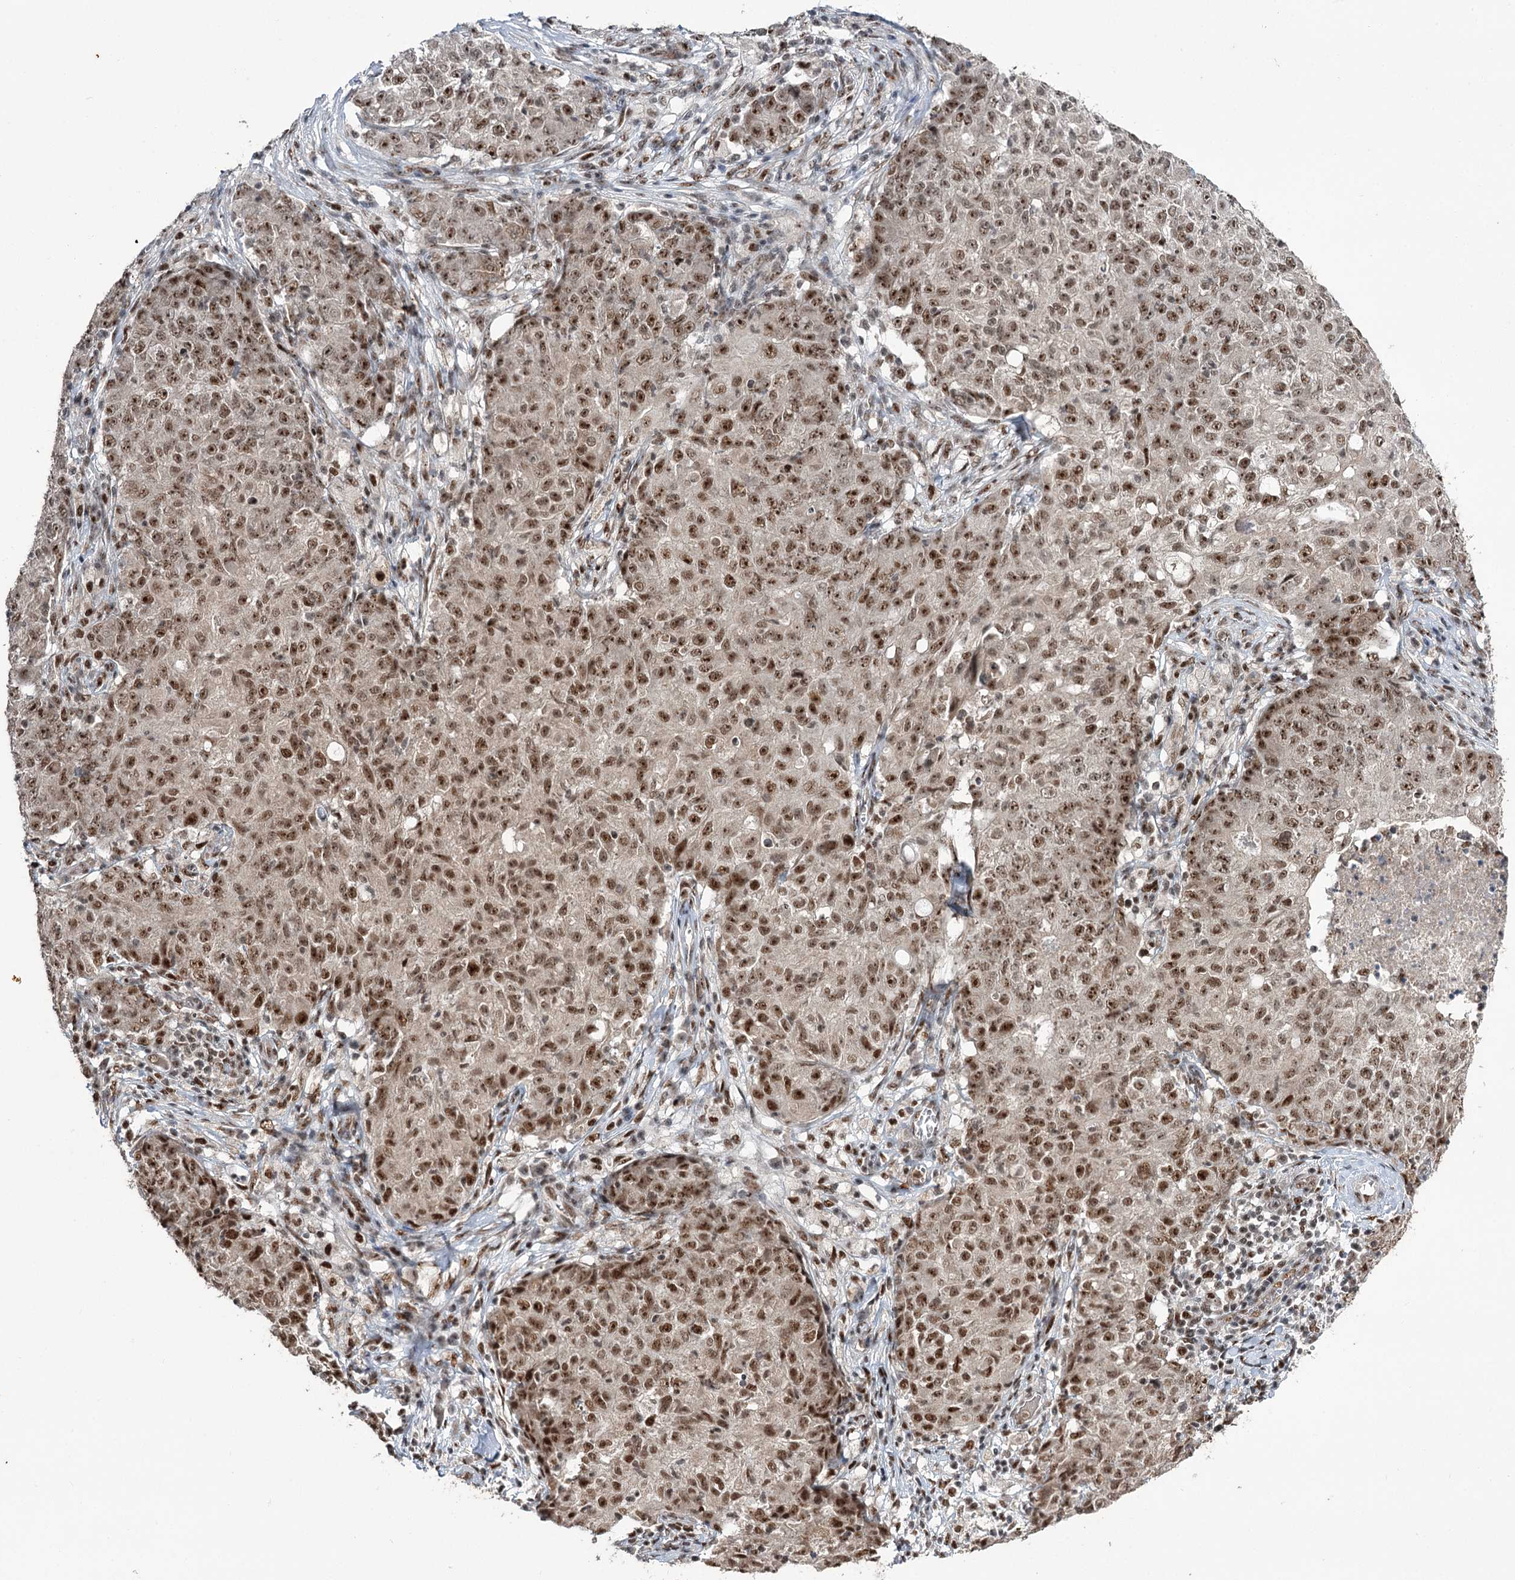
{"staining": {"intensity": "moderate", "quantity": ">75%", "location": "nuclear"}, "tissue": "ovarian cancer", "cell_type": "Tumor cells", "image_type": "cancer", "snomed": [{"axis": "morphology", "description": "Carcinoma, endometroid"}, {"axis": "topography", "description": "Ovary"}], "caption": "This histopathology image reveals ovarian endometroid carcinoma stained with IHC to label a protein in brown. The nuclear of tumor cells show moderate positivity for the protein. Nuclei are counter-stained blue.", "gene": "ERCC3", "patient": {"sex": "female", "age": 42}}